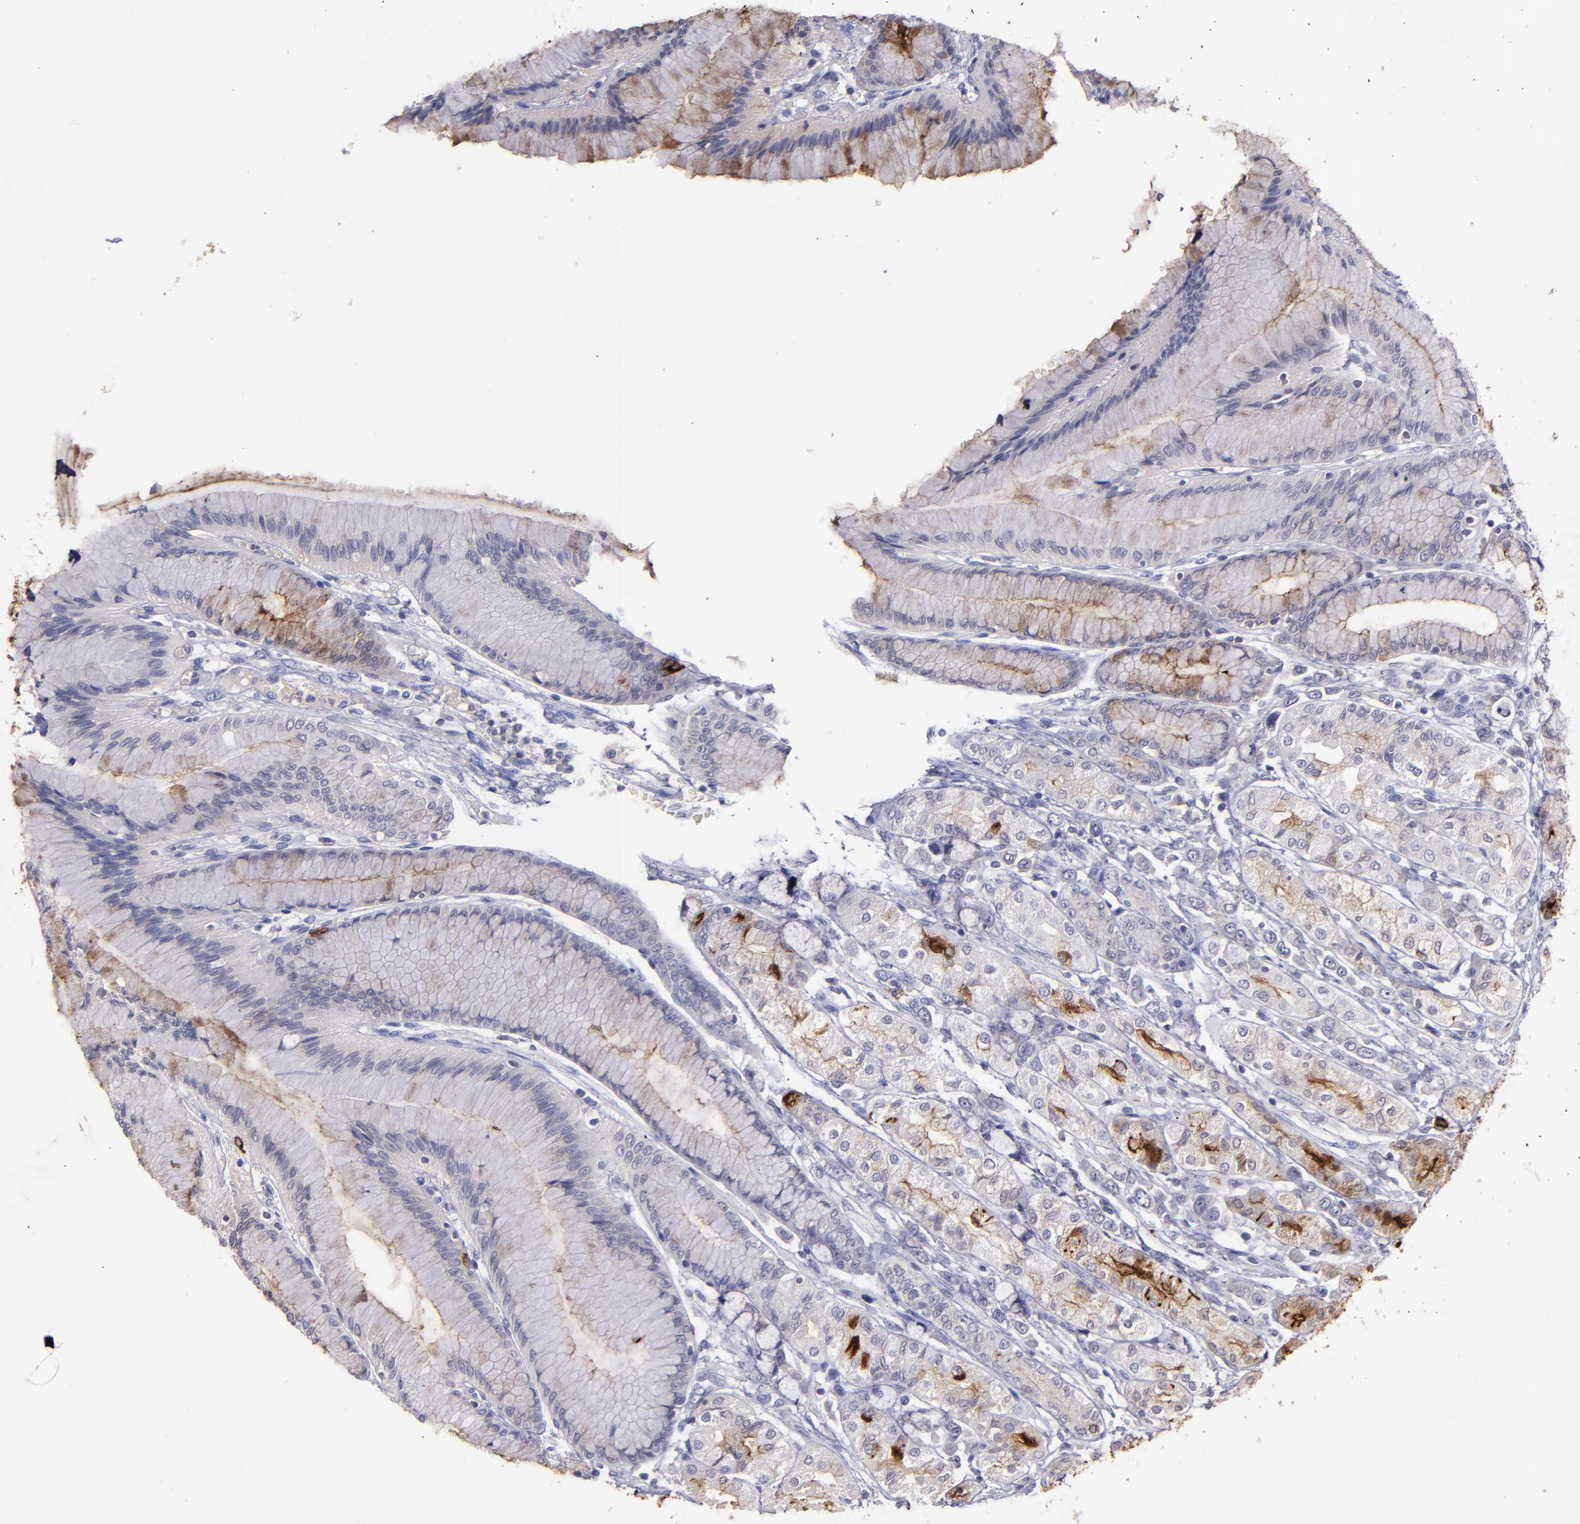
{"staining": {"intensity": "strong", "quantity": ">75%", "location": "cytoplasmic/membranous"}, "tissue": "stomach", "cell_type": "Glandular cells", "image_type": "normal", "snomed": [{"axis": "morphology", "description": "Normal tissue, NOS"}, {"axis": "morphology", "description": "Adenocarcinoma, NOS"}, {"axis": "topography", "description": "Stomach"}, {"axis": "topography", "description": "Stomach, lower"}], "caption": "Glandular cells display high levels of strong cytoplasmic/membranous staining in approximately >75% of cells in benign stomach.", "gene": "MFGE8", "patient": {"sex": "female", "age": 65}}